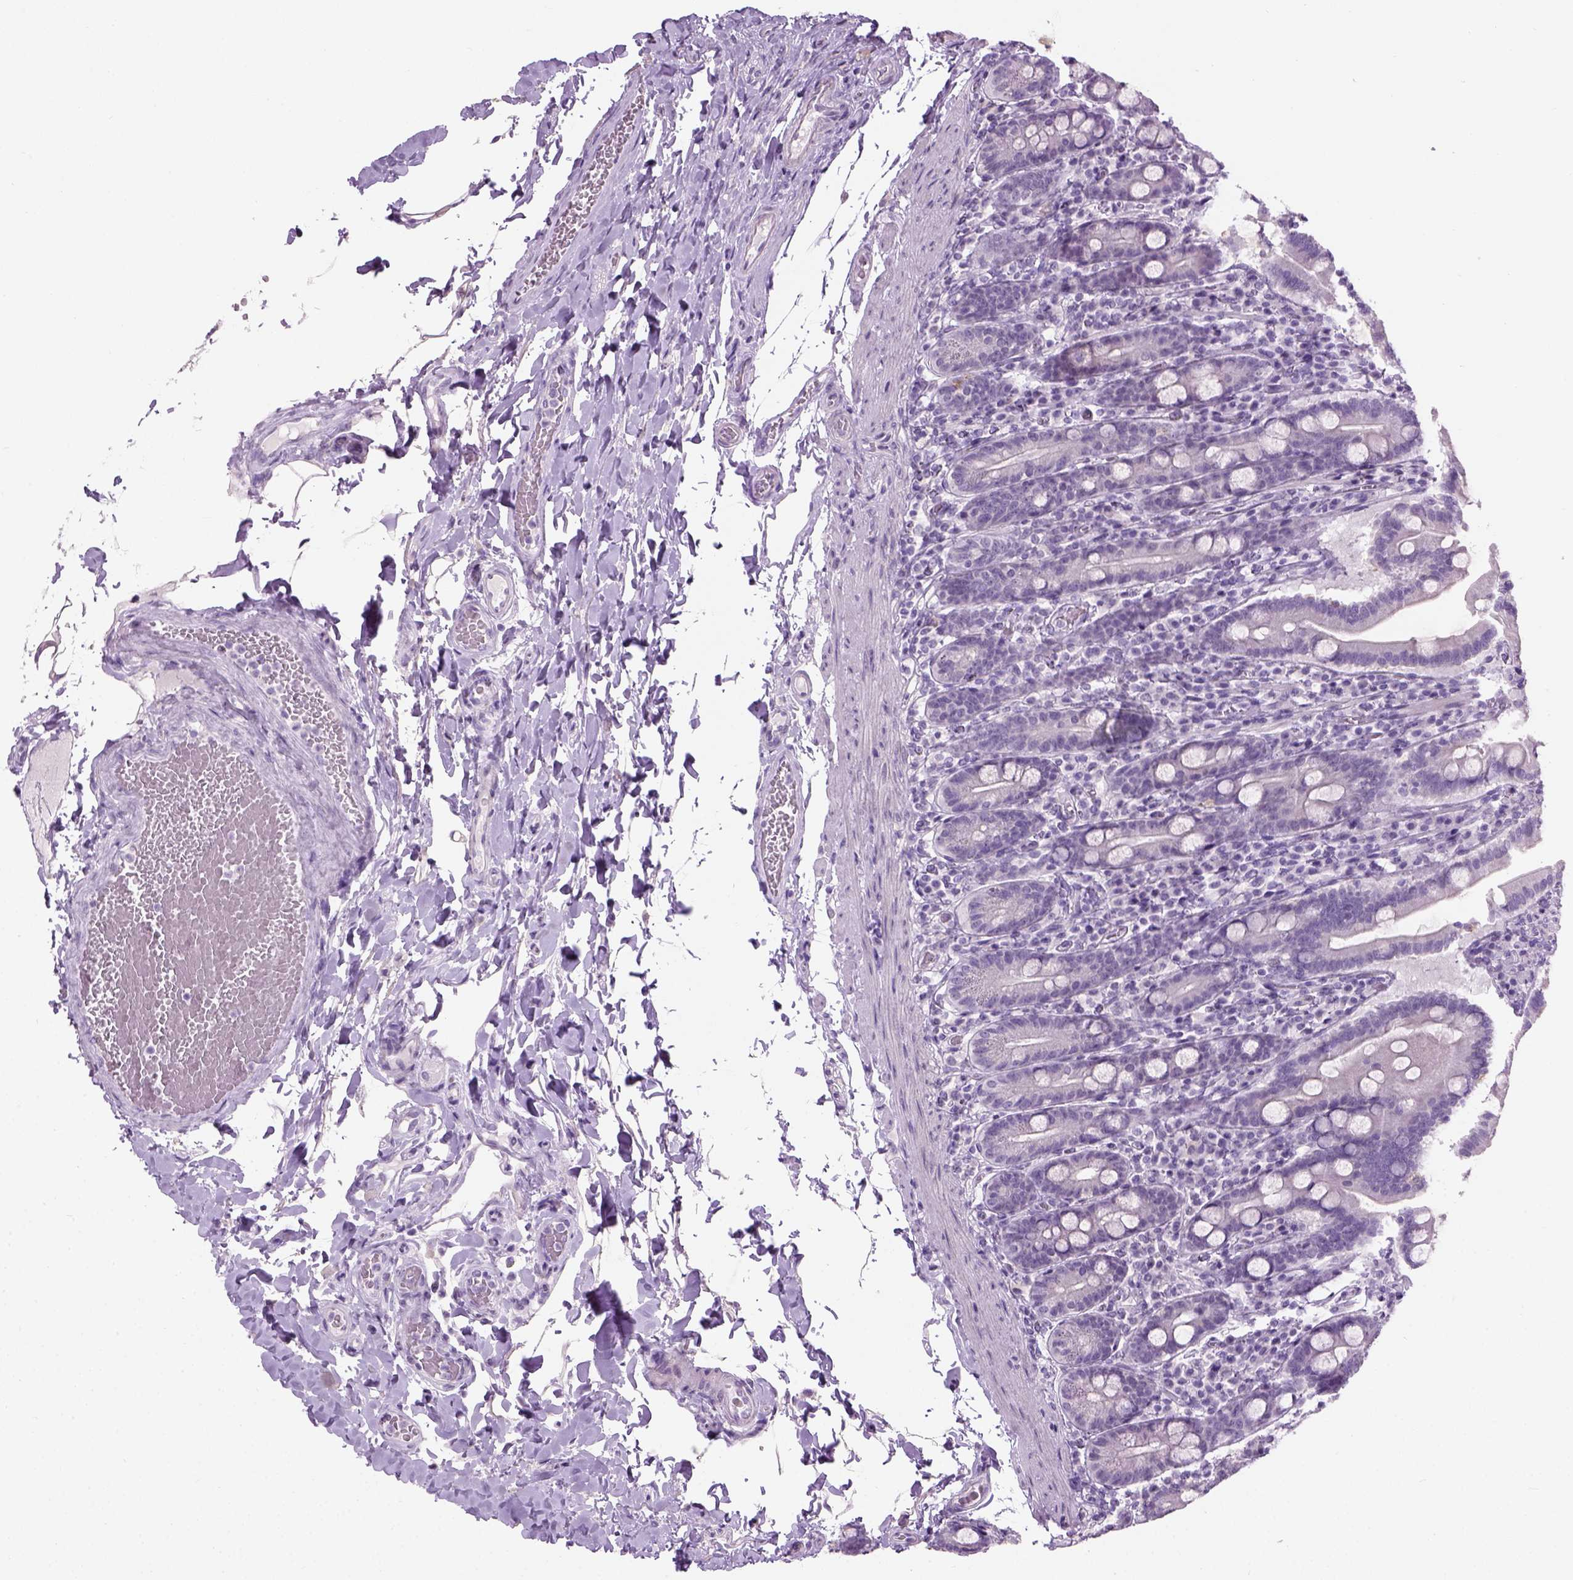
{"staining": {"intensity": "negative", "quantity": "none", "location": "none"}, "tissue": "small intestine", "cell_type": "Glandular cells", "image_type": "normal", "snomed": [{"axis": "morphology", "description": "Normal tissue, NOS"}, {"axis": "topography", "description": "Small intestine"}], "caption": "Glandular cells are negative for protein expression in benign human small intestine.", "gene": "GABRB2", "patient": {"sex": "male", "age": 26}}